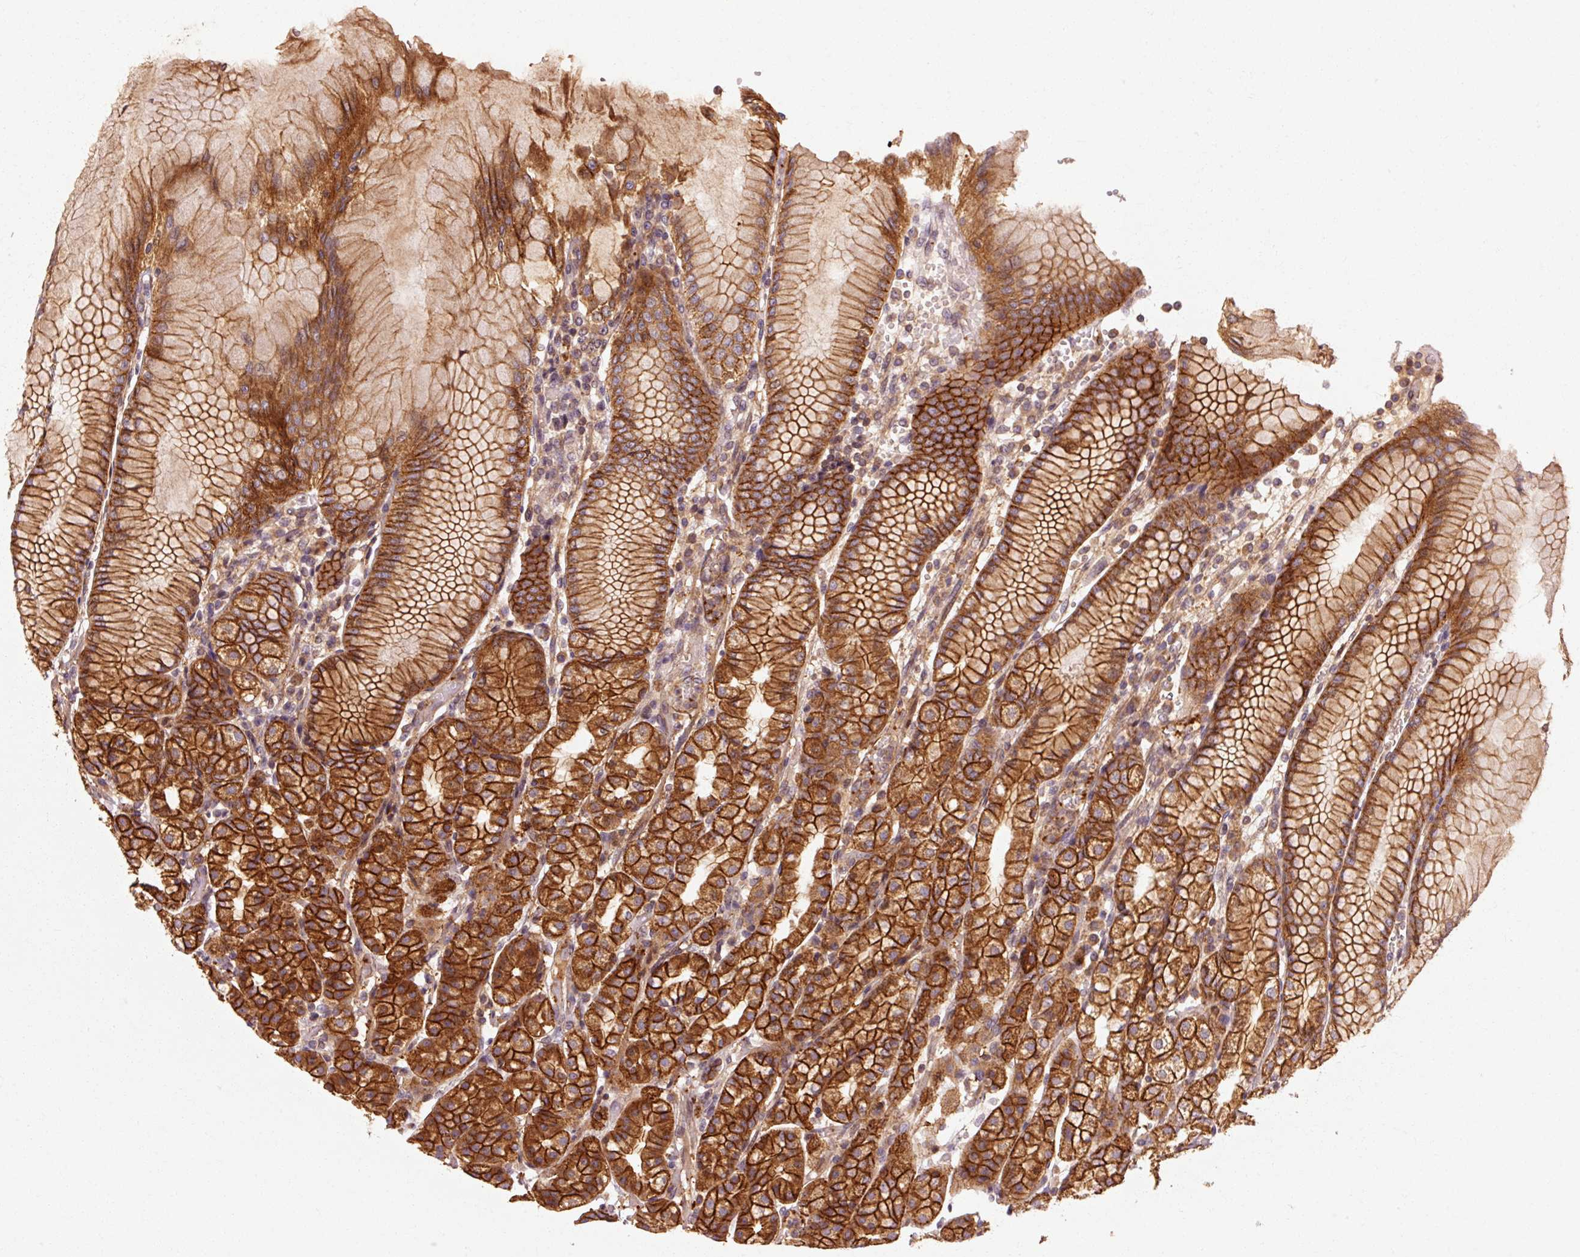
{"staining": {"intensity": "strong", "quantity": ">75%", "location": "cytoplasmic/membranous"}, "tissue": "stomach", "cell_type": "Glandular cells", "image_type": "normal", "snomed": [{"axis": "morphology", "description": "Normal tissue, NOS"}, {"axis": "topography", "description": "Stomach"}], "caption": "Stomach stained with DAB (3,3'-diaminobenzidine) immunohistochemistry (IHC) reveals high levels of strong cytoplasmic/membranous positivity in approximately >75% of glandular cells. The protein of interest is shown in brown color, while the nuclei are stained blue.", "gene": "CTNNA1", "patient": {"sex": "female", "age": 57}}